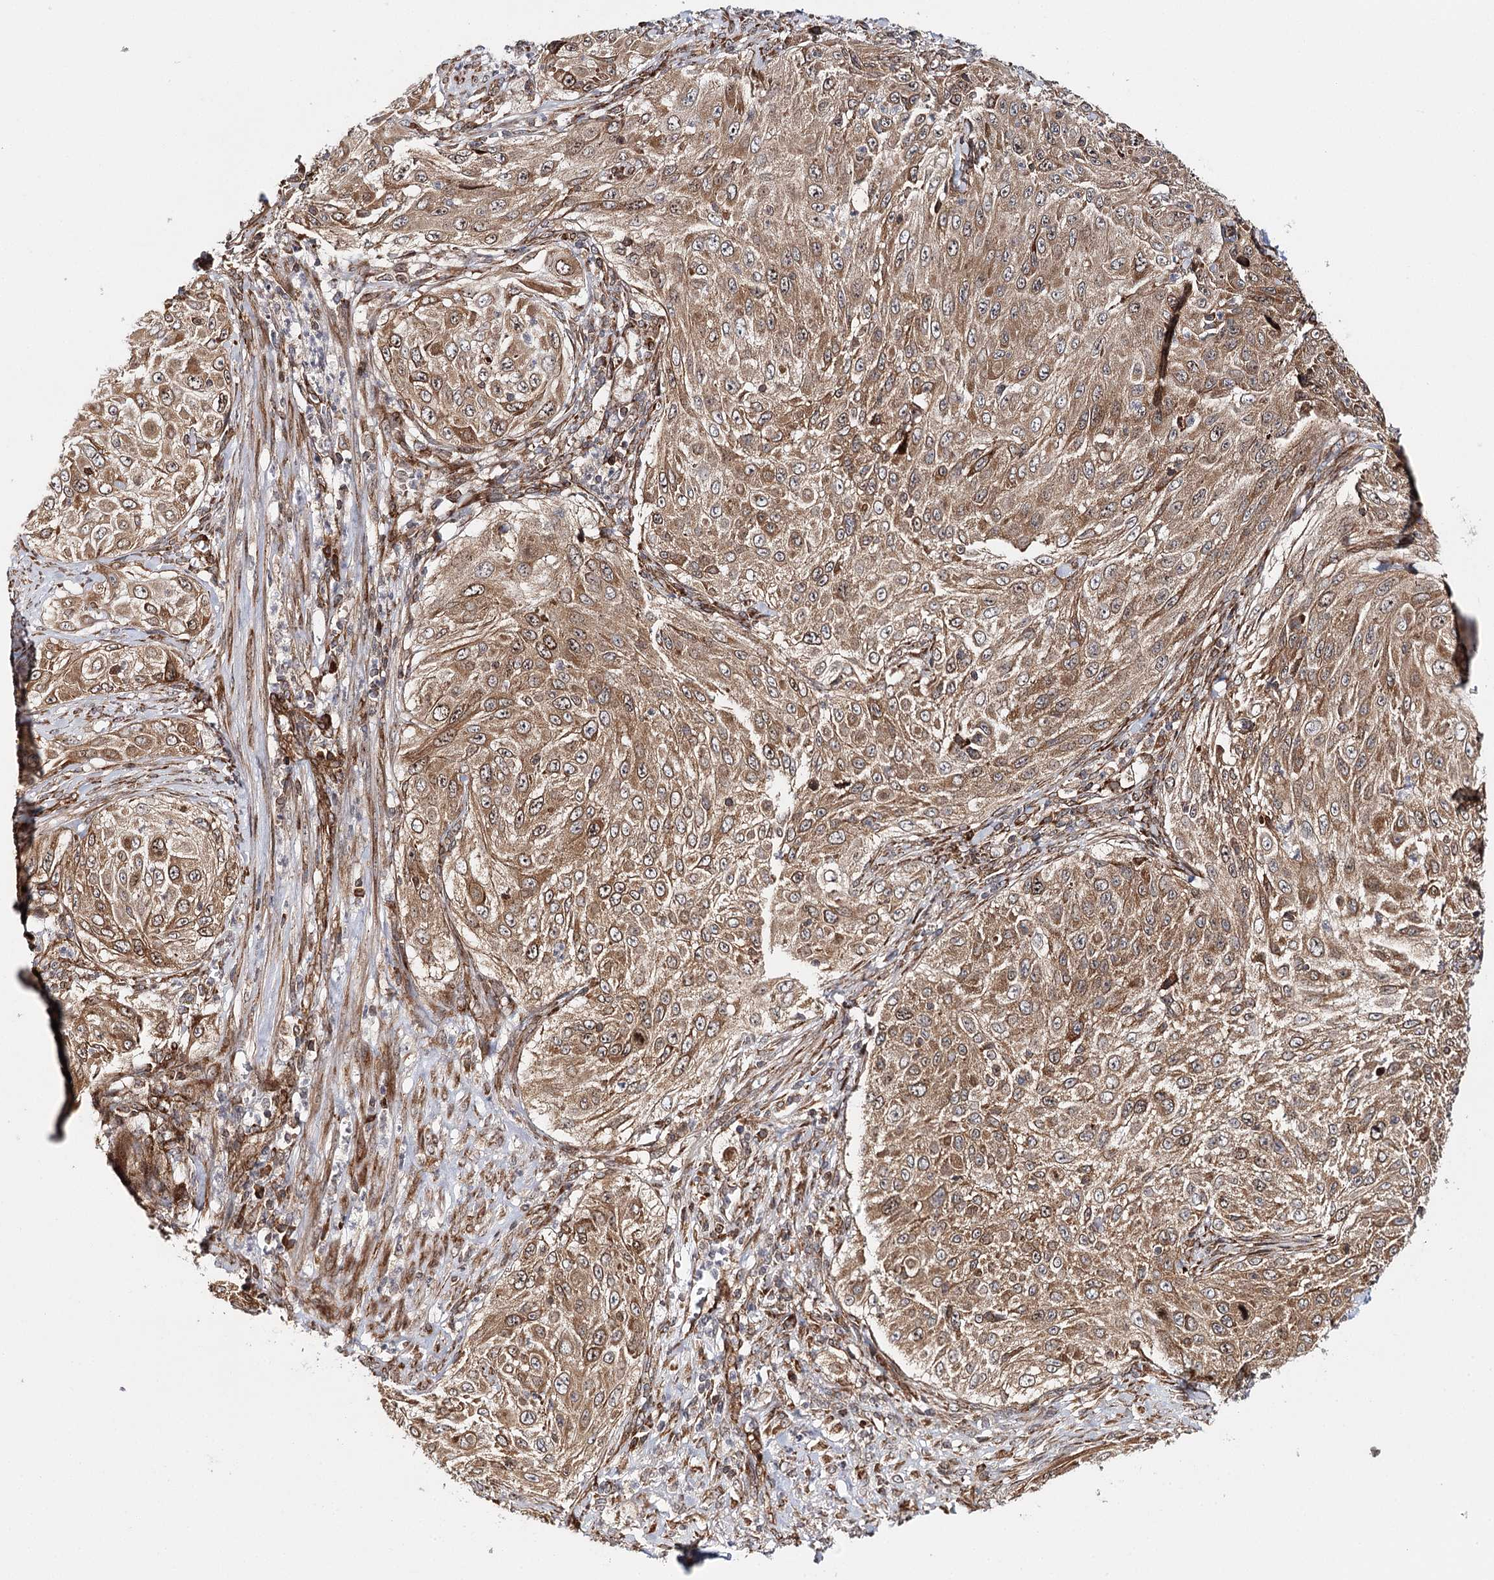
{"staining": {"intensity": "moderate", "quantity": ">75%", "location": "cytoplasmic/membranous,nuclear"}, "tissue": "cervical cancer", "cell_type": "Tumor cells", "image_type": "cancer", "snomed": [{"axis": "morphology", "description": "Squamous cell carcinoma, NOS"}, {"axis": "topography", "description": "Cervix"}], "caption": "Cervical cancer (squamous cell carcinoma) stained for a protein shows moderate cytoplasmic/membranous and nuclear positivity in tumor cells.", "gene": "MKNK1", "patient": {"sex": "female", "age": 42}}